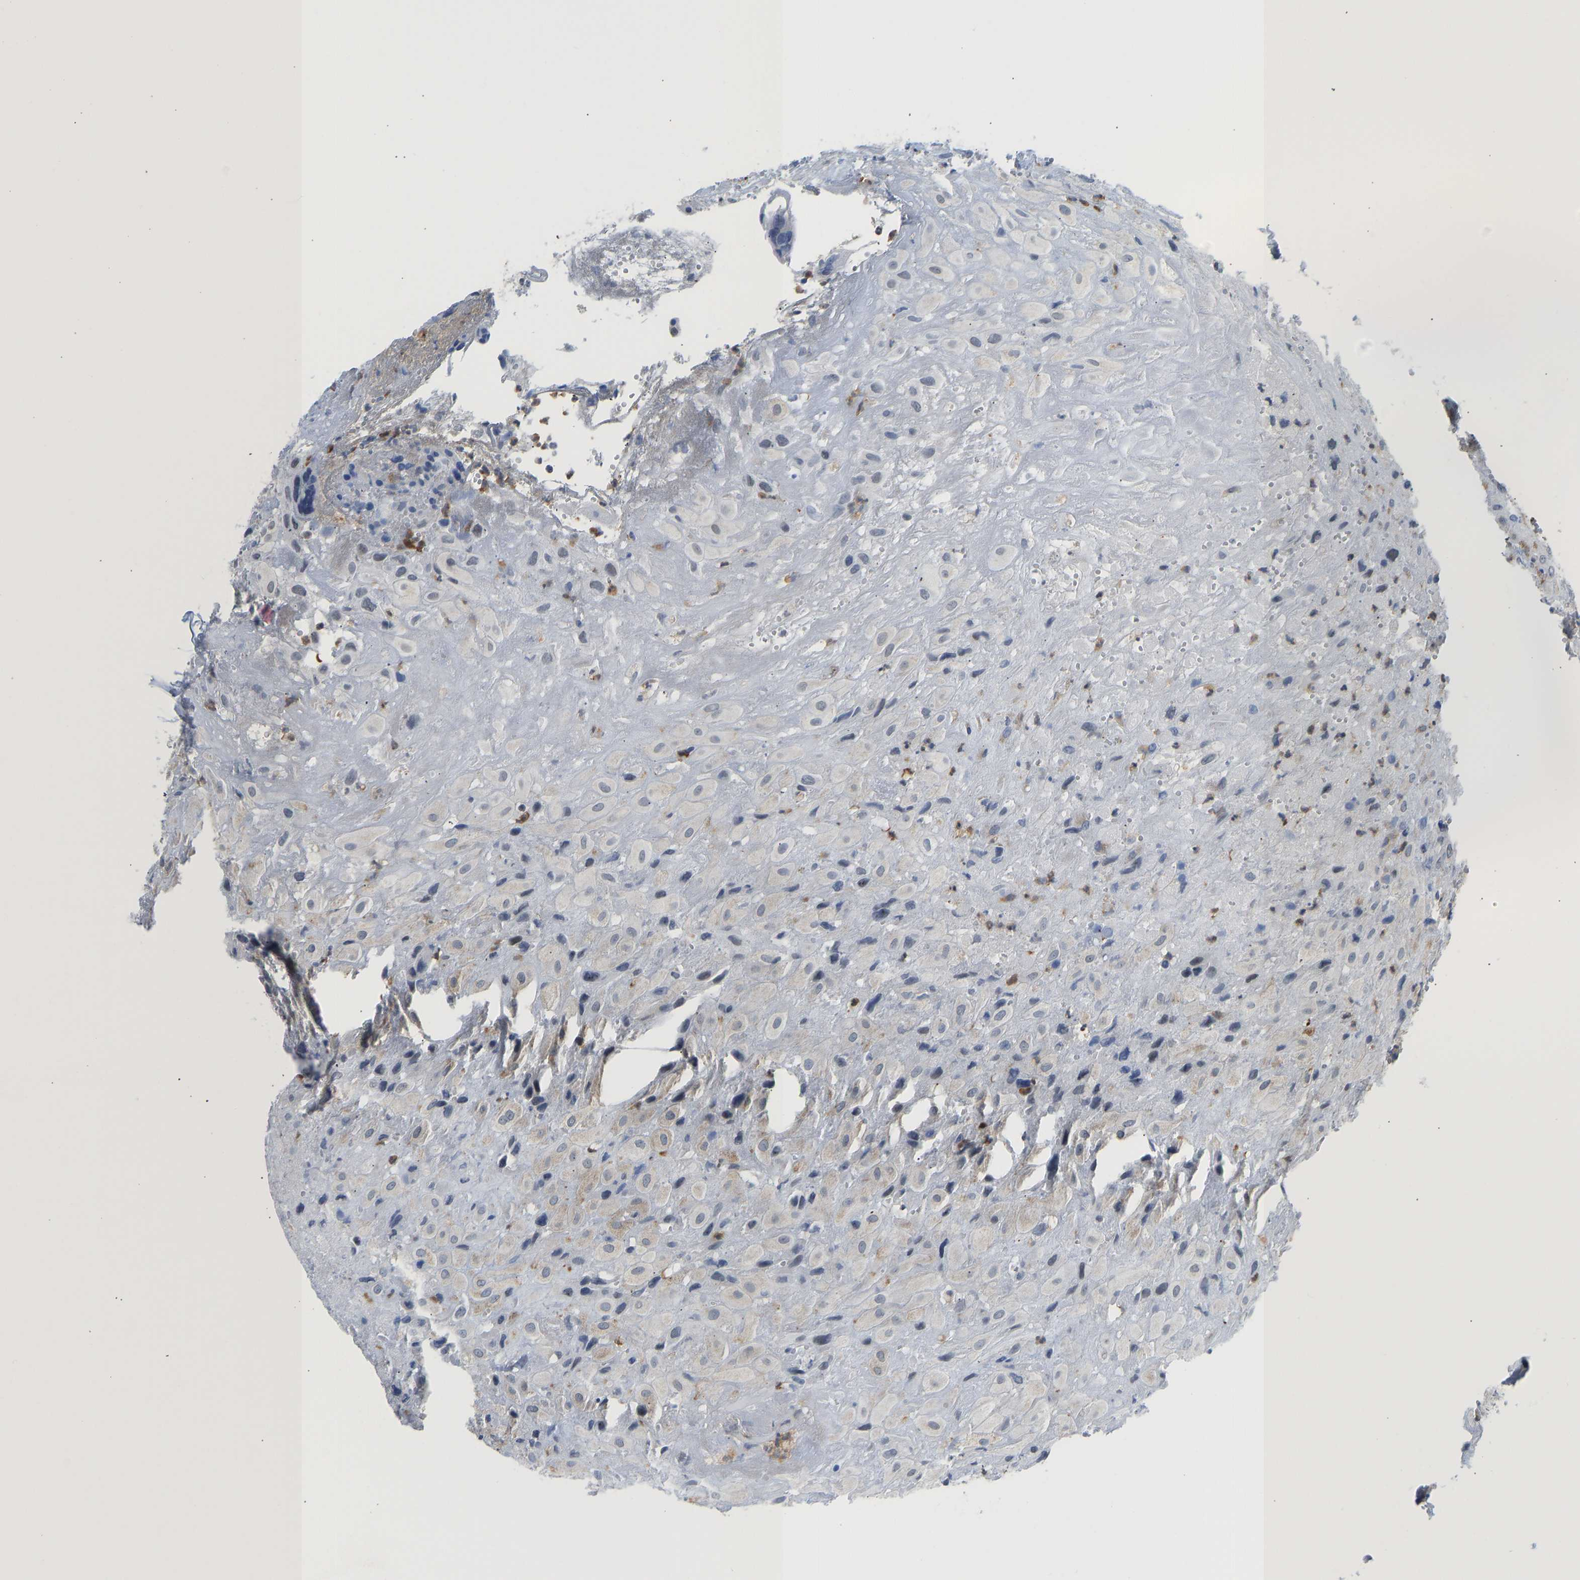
{"staining": {"intensity": "negative", "quantity": "none", "location": "none"}, "tissue": "placenta", "cell_type": "Decidual cells", "image_type": "normal", "snomed": [{"axis": "morphology", "description": "Normal tissue, NOS"}, {"axis": "topography", "description": "Placenta"}], "caption": "Normal placenta was stained to show a protein in brown. There is no significant expression in decidual cells. Brightfield microscopy of immunohistochemistry (IHC) stained with DAB (brown) and hematoxylin (blue), captured at high magnification.", "gene": "TXNDC2", "patient": {"sex": "female", "age": 18}}